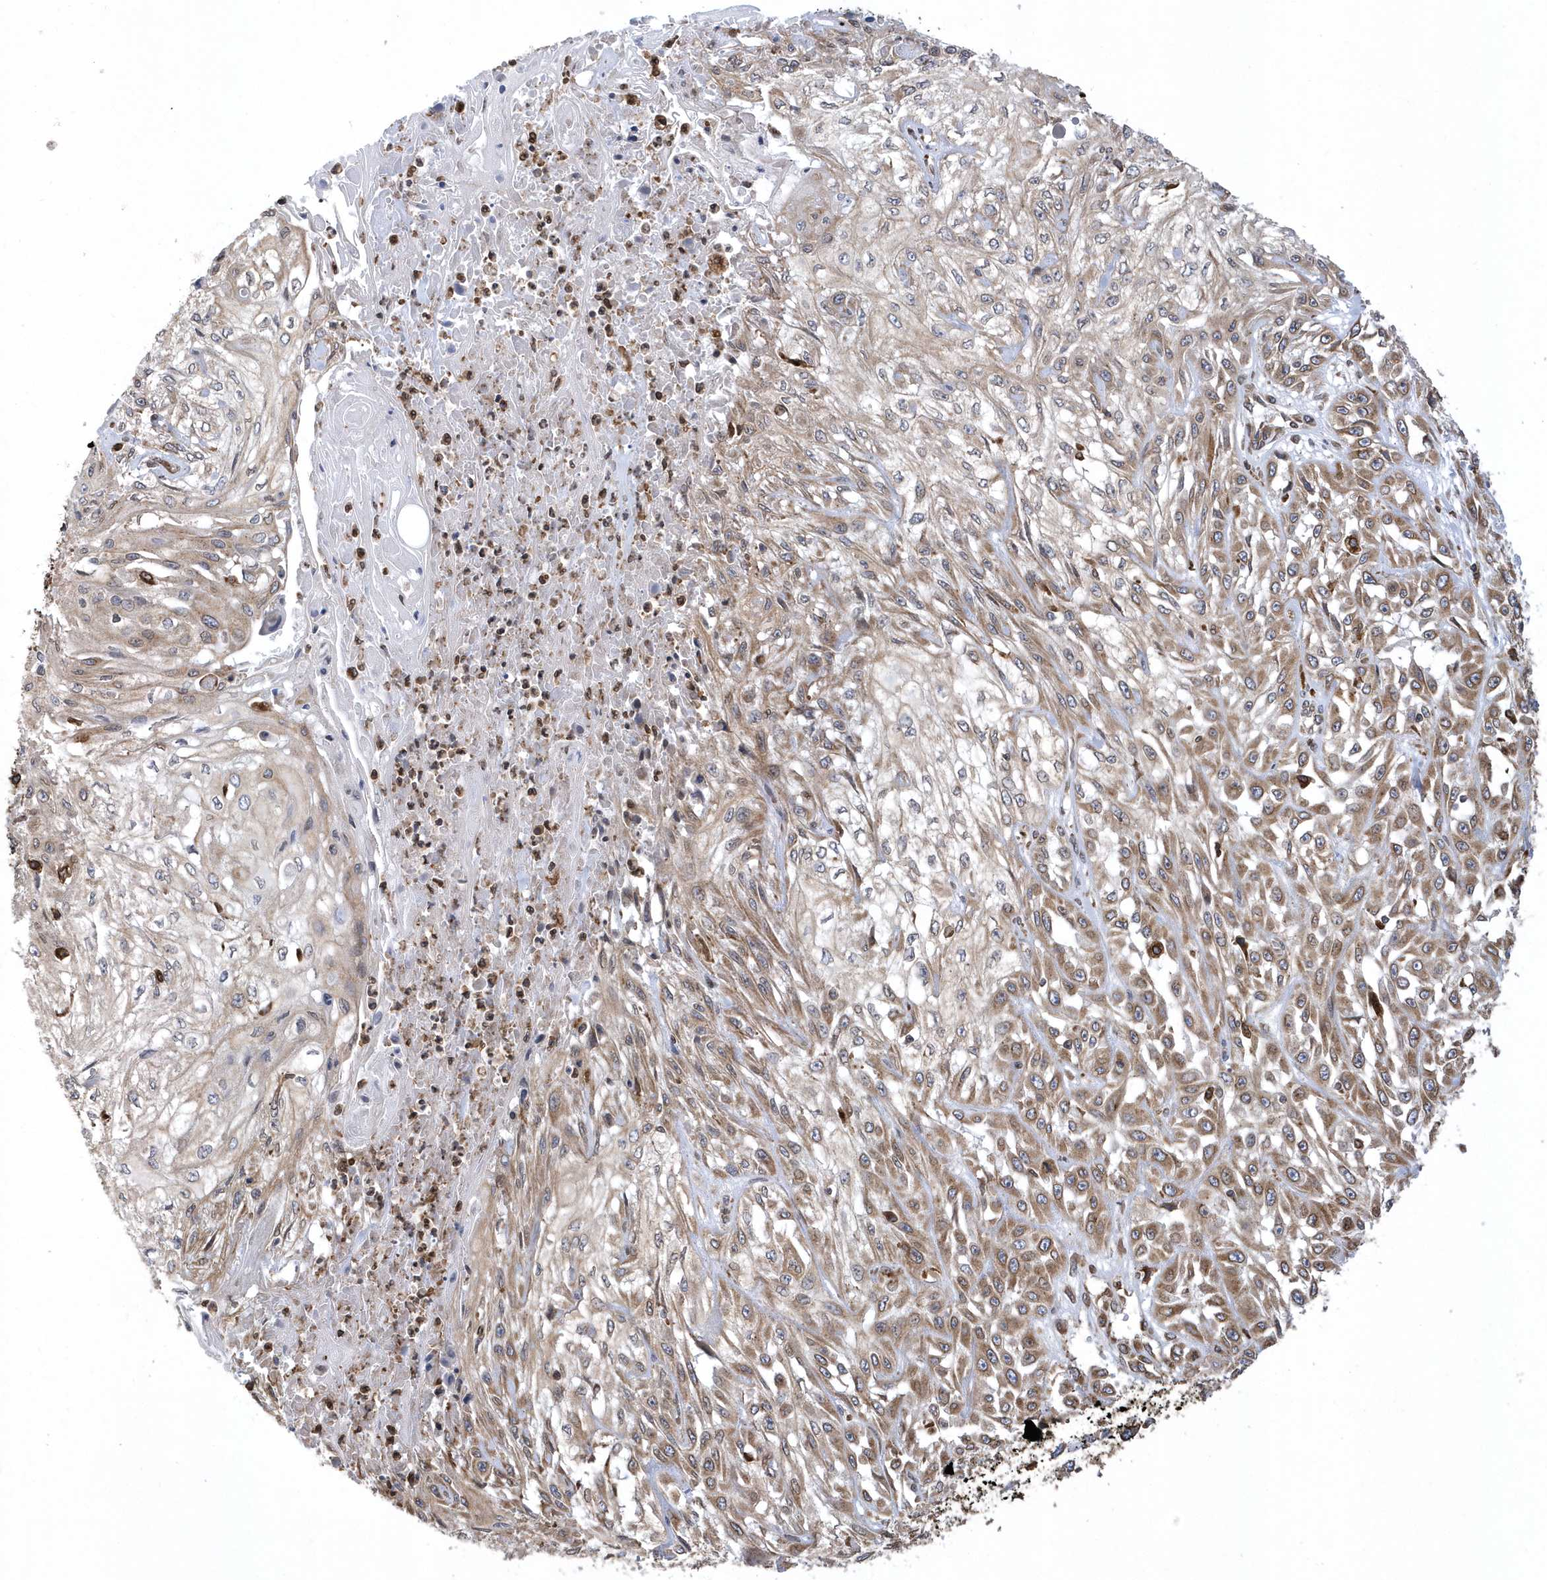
{"staining": {"intensity": "moderate", "quantity": ">75%", "location": "cytoplasmic/membranous"}, "tissue": "skin cancer", "cell_type": "Tumor cells", "image_type": "cancer", "snomed": [{"axis": "morphology", "description": "Squamous cell carcinoma, NOS"}, {"axis": "morphology", "description": "Squamous cell carcinoma, metastatic, NOS"}, {"axis": "topography", "description": "Skin"}, {"axis": "topography", "description": "Lymph node"}], "caption": "The photomicrograph reveals immunohistochemical staining of skin cancer (metastatic squamous cell carcinoma). There is moderate cytoplasmic/membranous expression is identified in about >75% of tumor cells. The staining was performed using DAB (3,3'-diaminobenzidine), with brown indicating positive protein expression. Nuclei are stained blue with hematoxylin.", "gene": "VAMP7", "patient": {"sex": "male", "age": 75}}